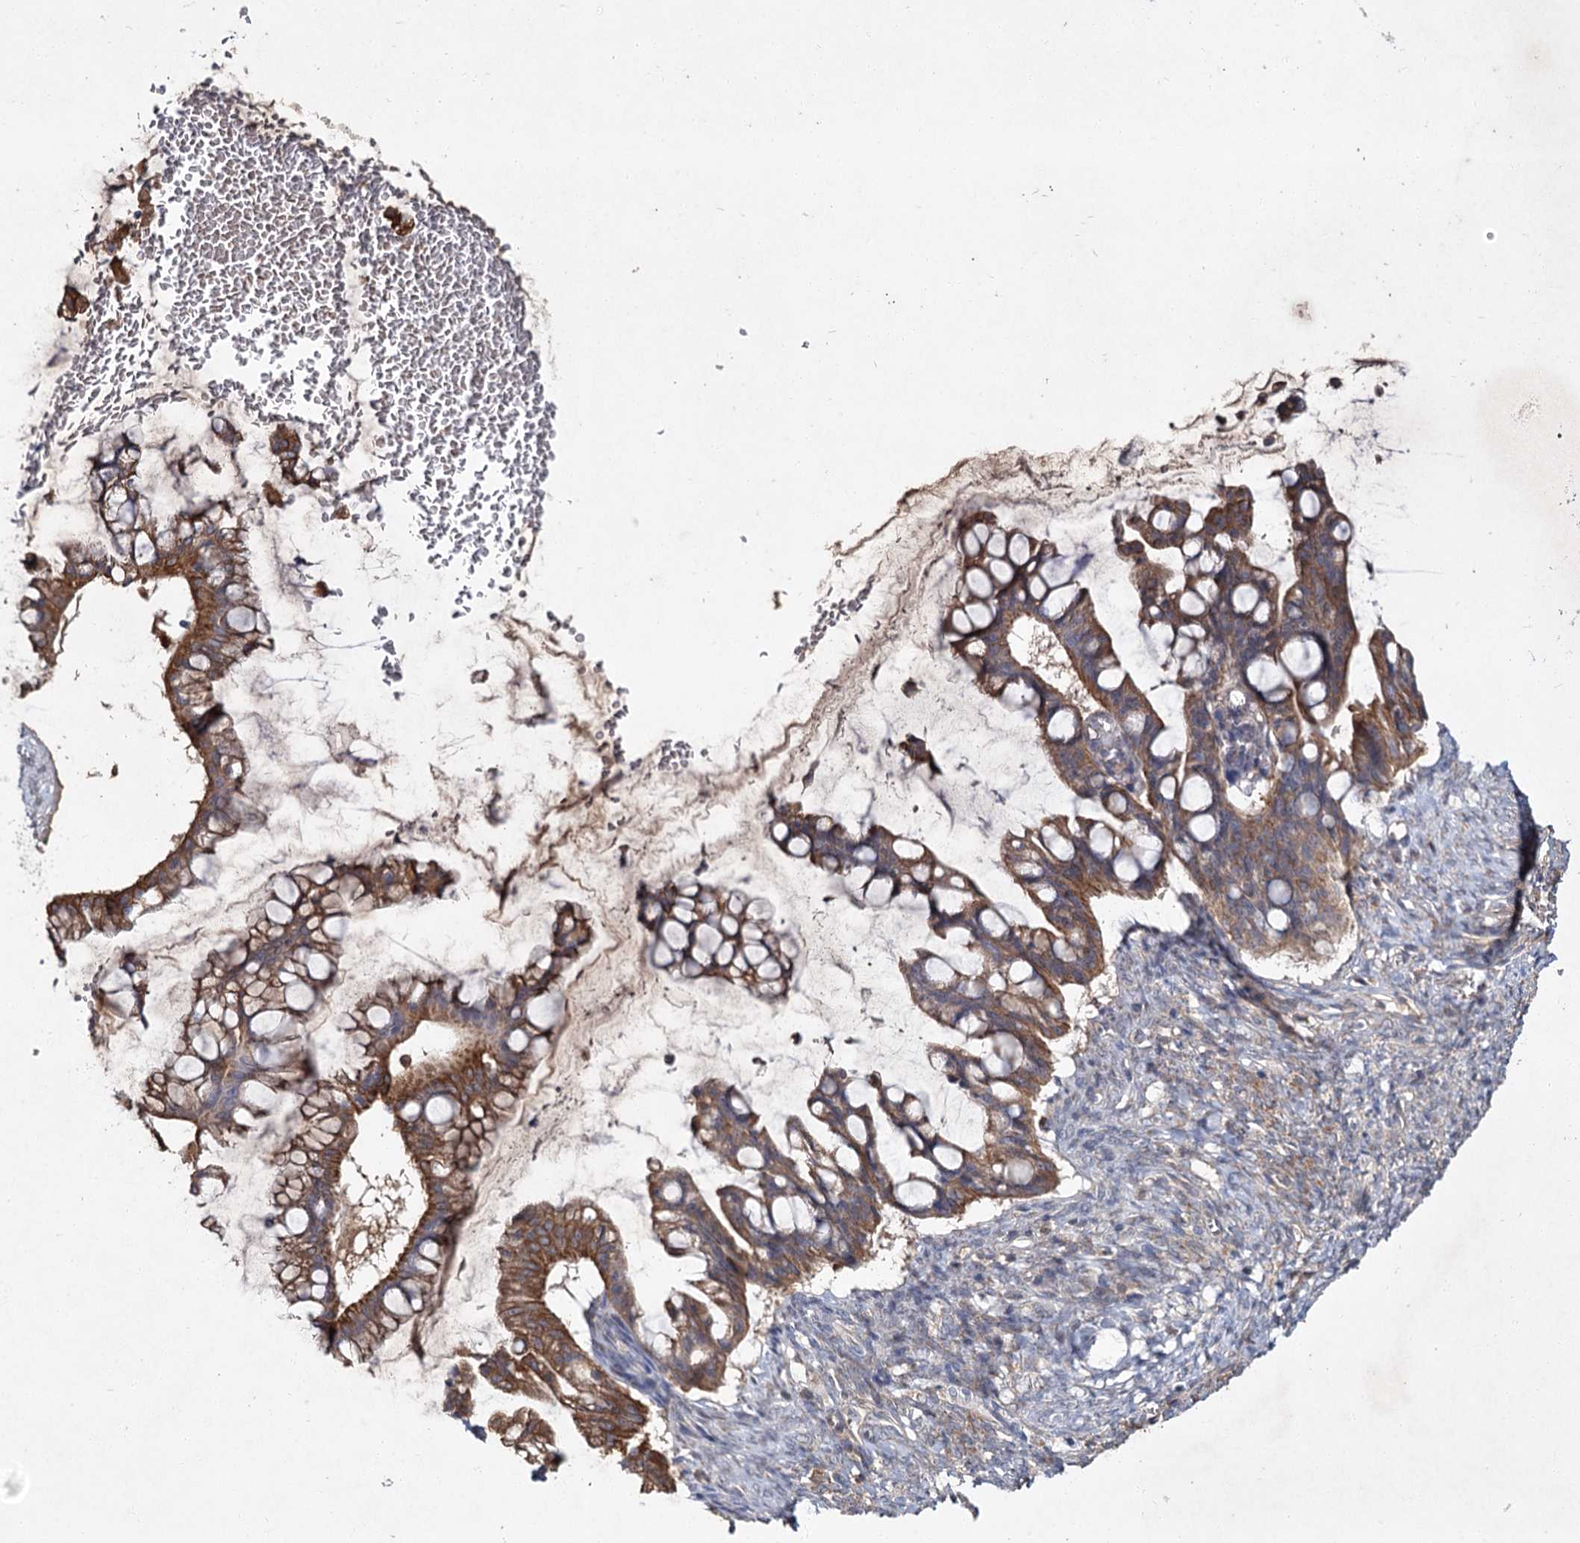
{"staining": {"intensity": "moderate", "quantity": ">75%", "location": "cytoplasmic/membranous"}, "tissue": "ovarian cancer", "cell_type": "Tumor cells", "image_type": "cancer", "snomed": [{"axis": "morphology", "description": "Cystadenocarcinoma, mucinous, NOS"}, {"axis": "topography", "description": "Ovary"}], "caption": "Ovarian cancer (mucinous cystadenocarcinoma) stained with a protein marker reveals moderate staining in tumor cells.", "gene": "MFN1", "patient": {"sex": "female", "age": 73}}